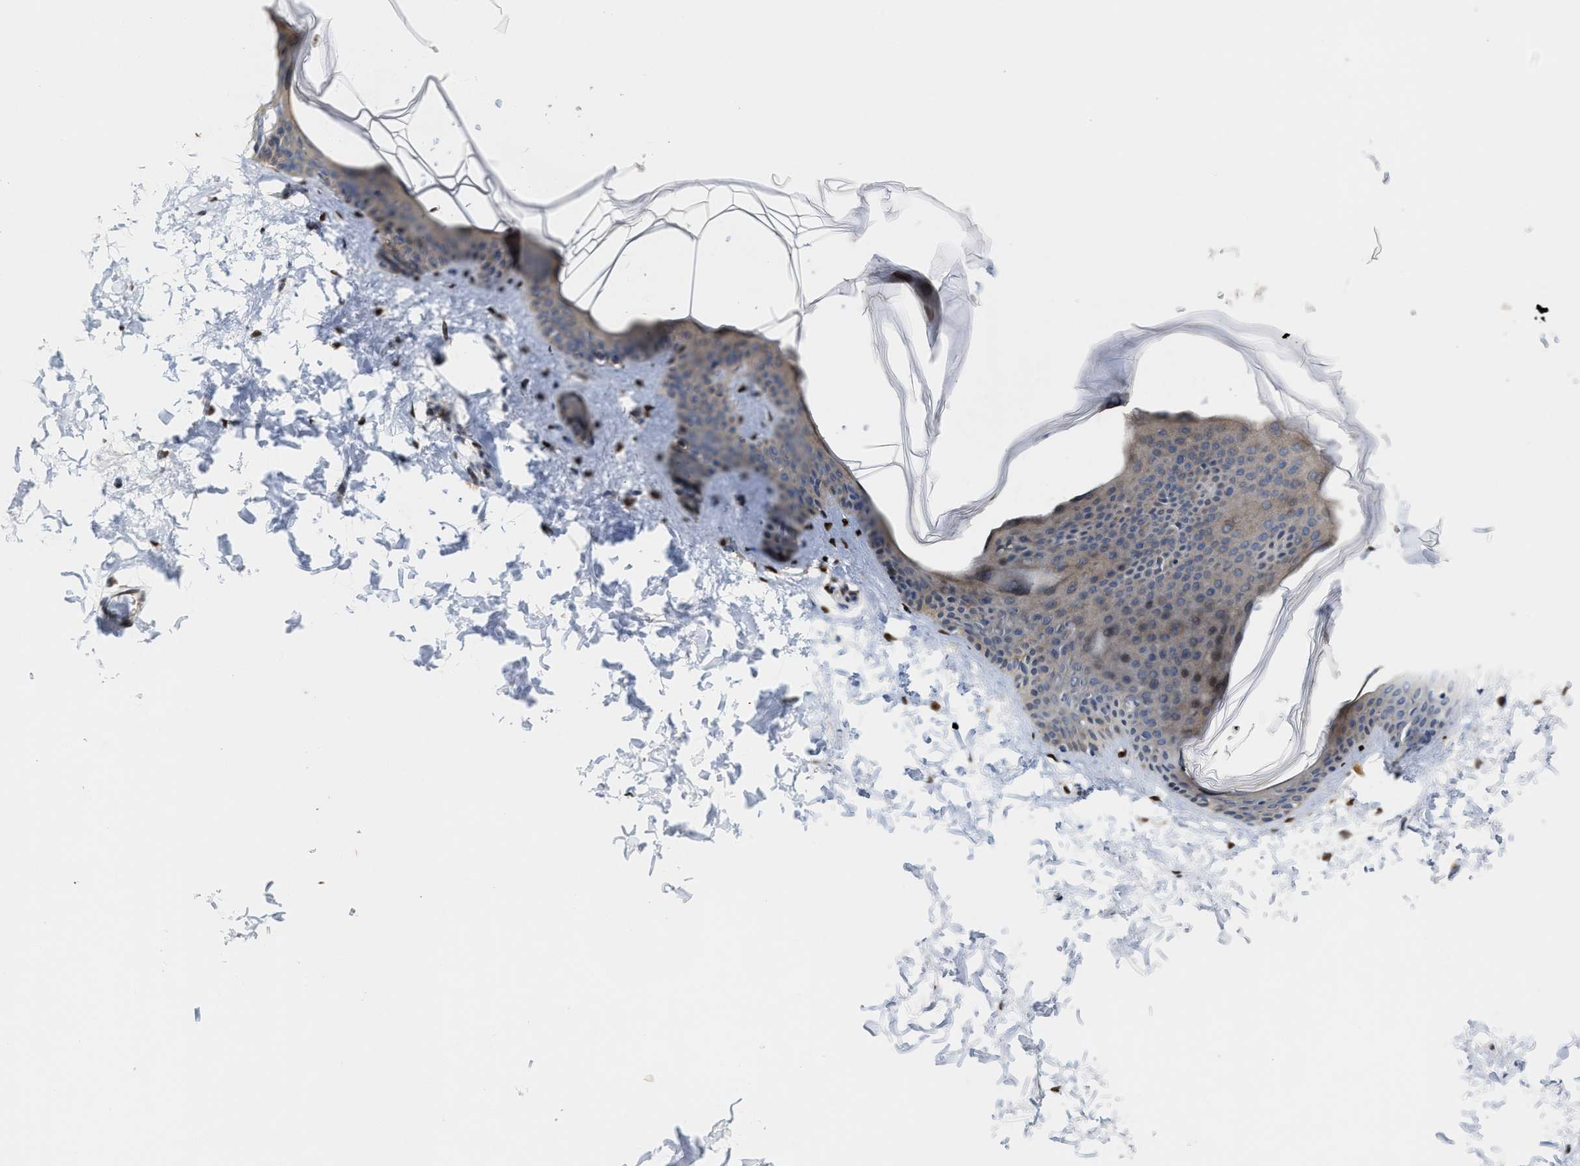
{"staining": {"intensity": "moderate", "quantity": ">75%", "location": "cytoplasmic/membranous,nuclear"}, "tissue": "skin", "cell_type": "Fibroblasts", "image_type": "normal", "snomed": [{"axis": "morphology", "description": "Normal tissue, NOS"}, {"axis": "topography", "description": "Skin"}], "caption": "Immunohistochemical staining of normal human skin reveals medium levels of moderate cytoplasmic/membranous,nuclear expression in approximately >75% of fibroblasts.", "gene": "TCF4", "patient": {"sex": "female", "age": 17}}